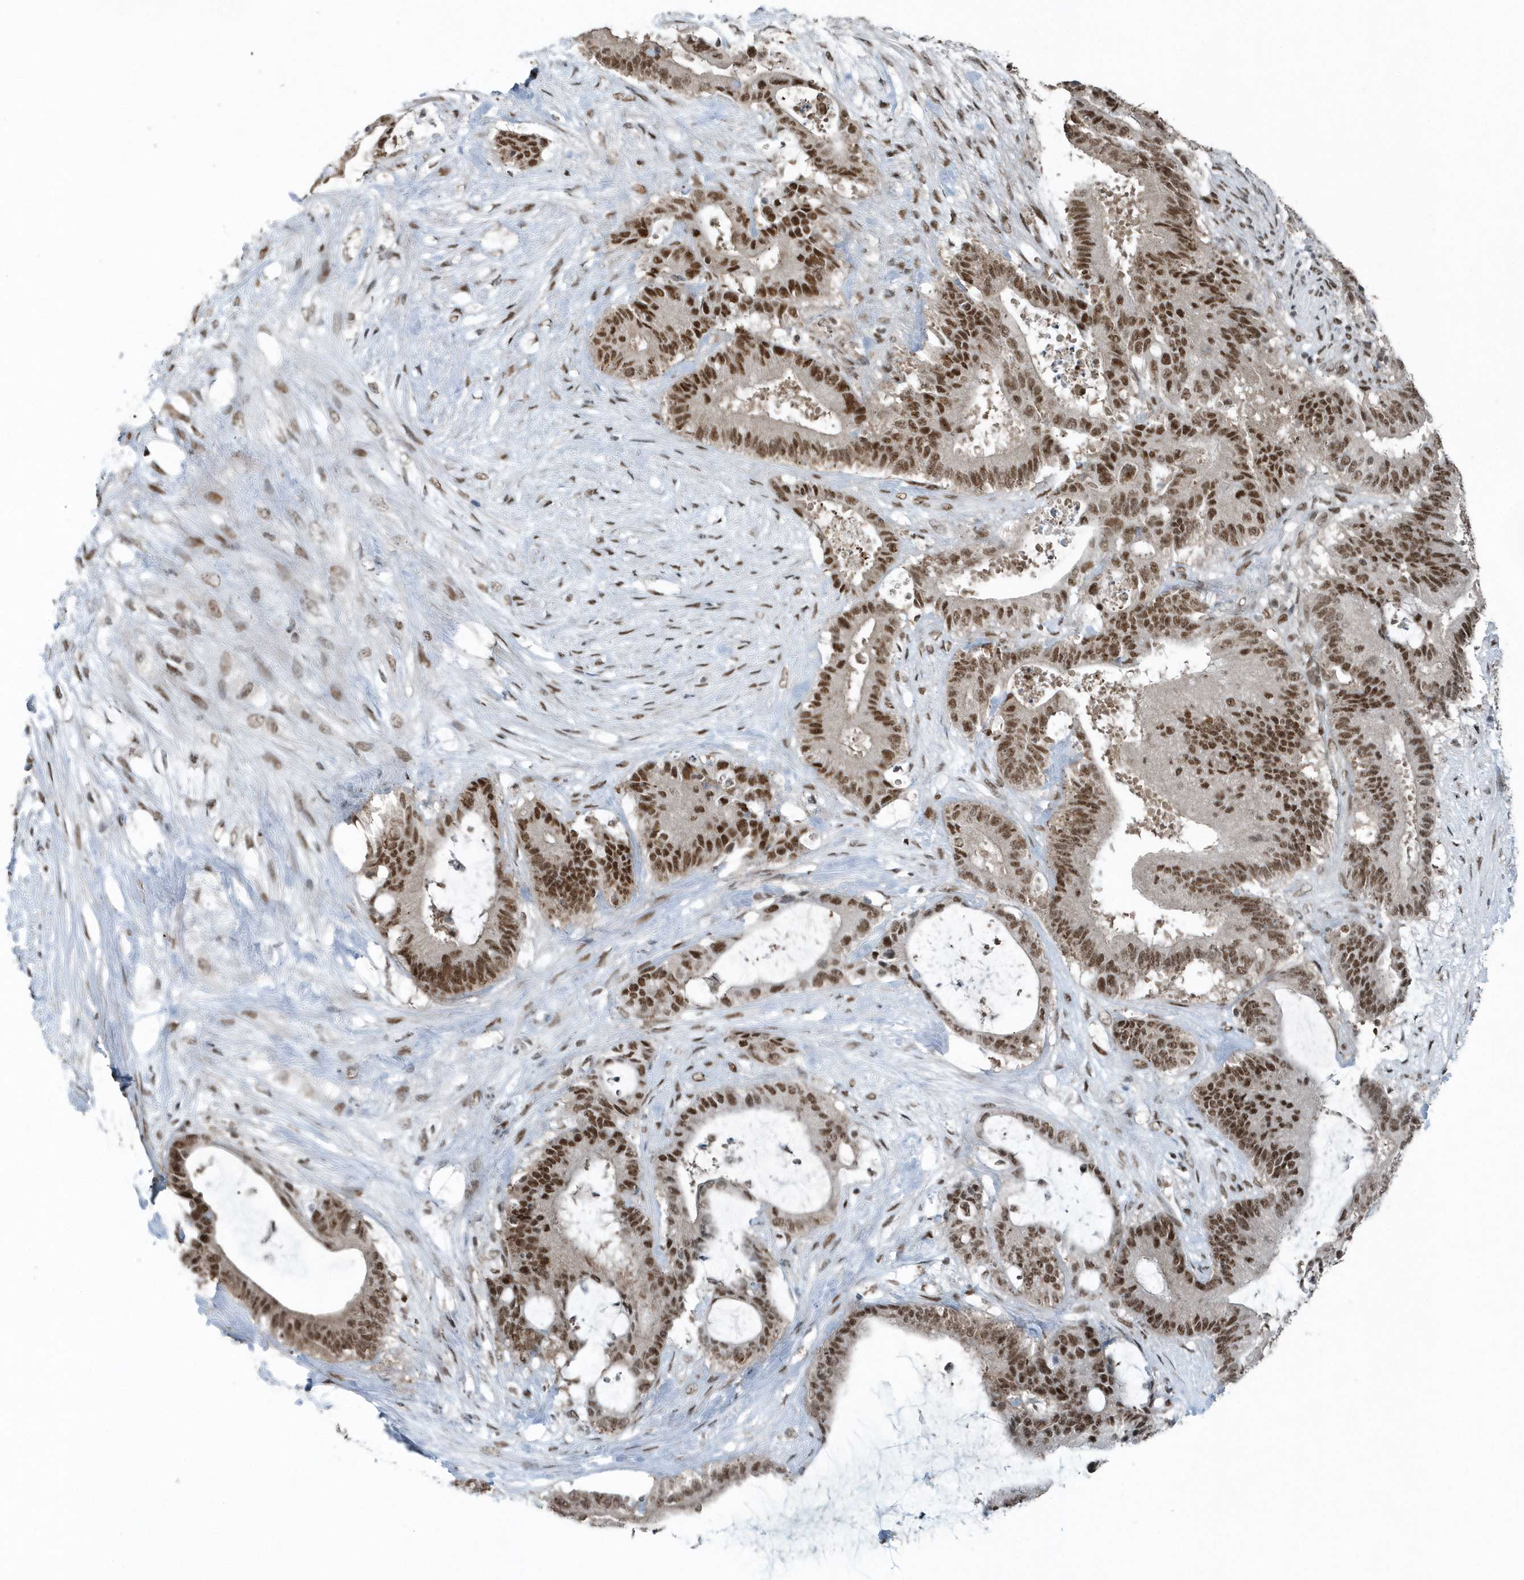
{"staining": {"intensity": "moderate", "quantity": ">75%", "location": "nuclear"}, "tissue": "liver cancer", "cell_type": "Tumor cells", "image_type": "cancer", "snomed": [{"axis": "morphology", "description": "Normal tissue, NOS"}, {"axis": "morphology", "description": "Cholangiocarcinoma"}, {"axis": "topography", "description": "Liver"}, {"axis": "topography", "description": "Peripheral nerve tissue"}], "caption": "High-power microscopy captured an IHC micrograph of liver cancer, revealing moderate nuclear positivity in approximately >75% of tumor cells.", "gene": "YTHDC1", "patient": {"sex": "female", "age": 73}}